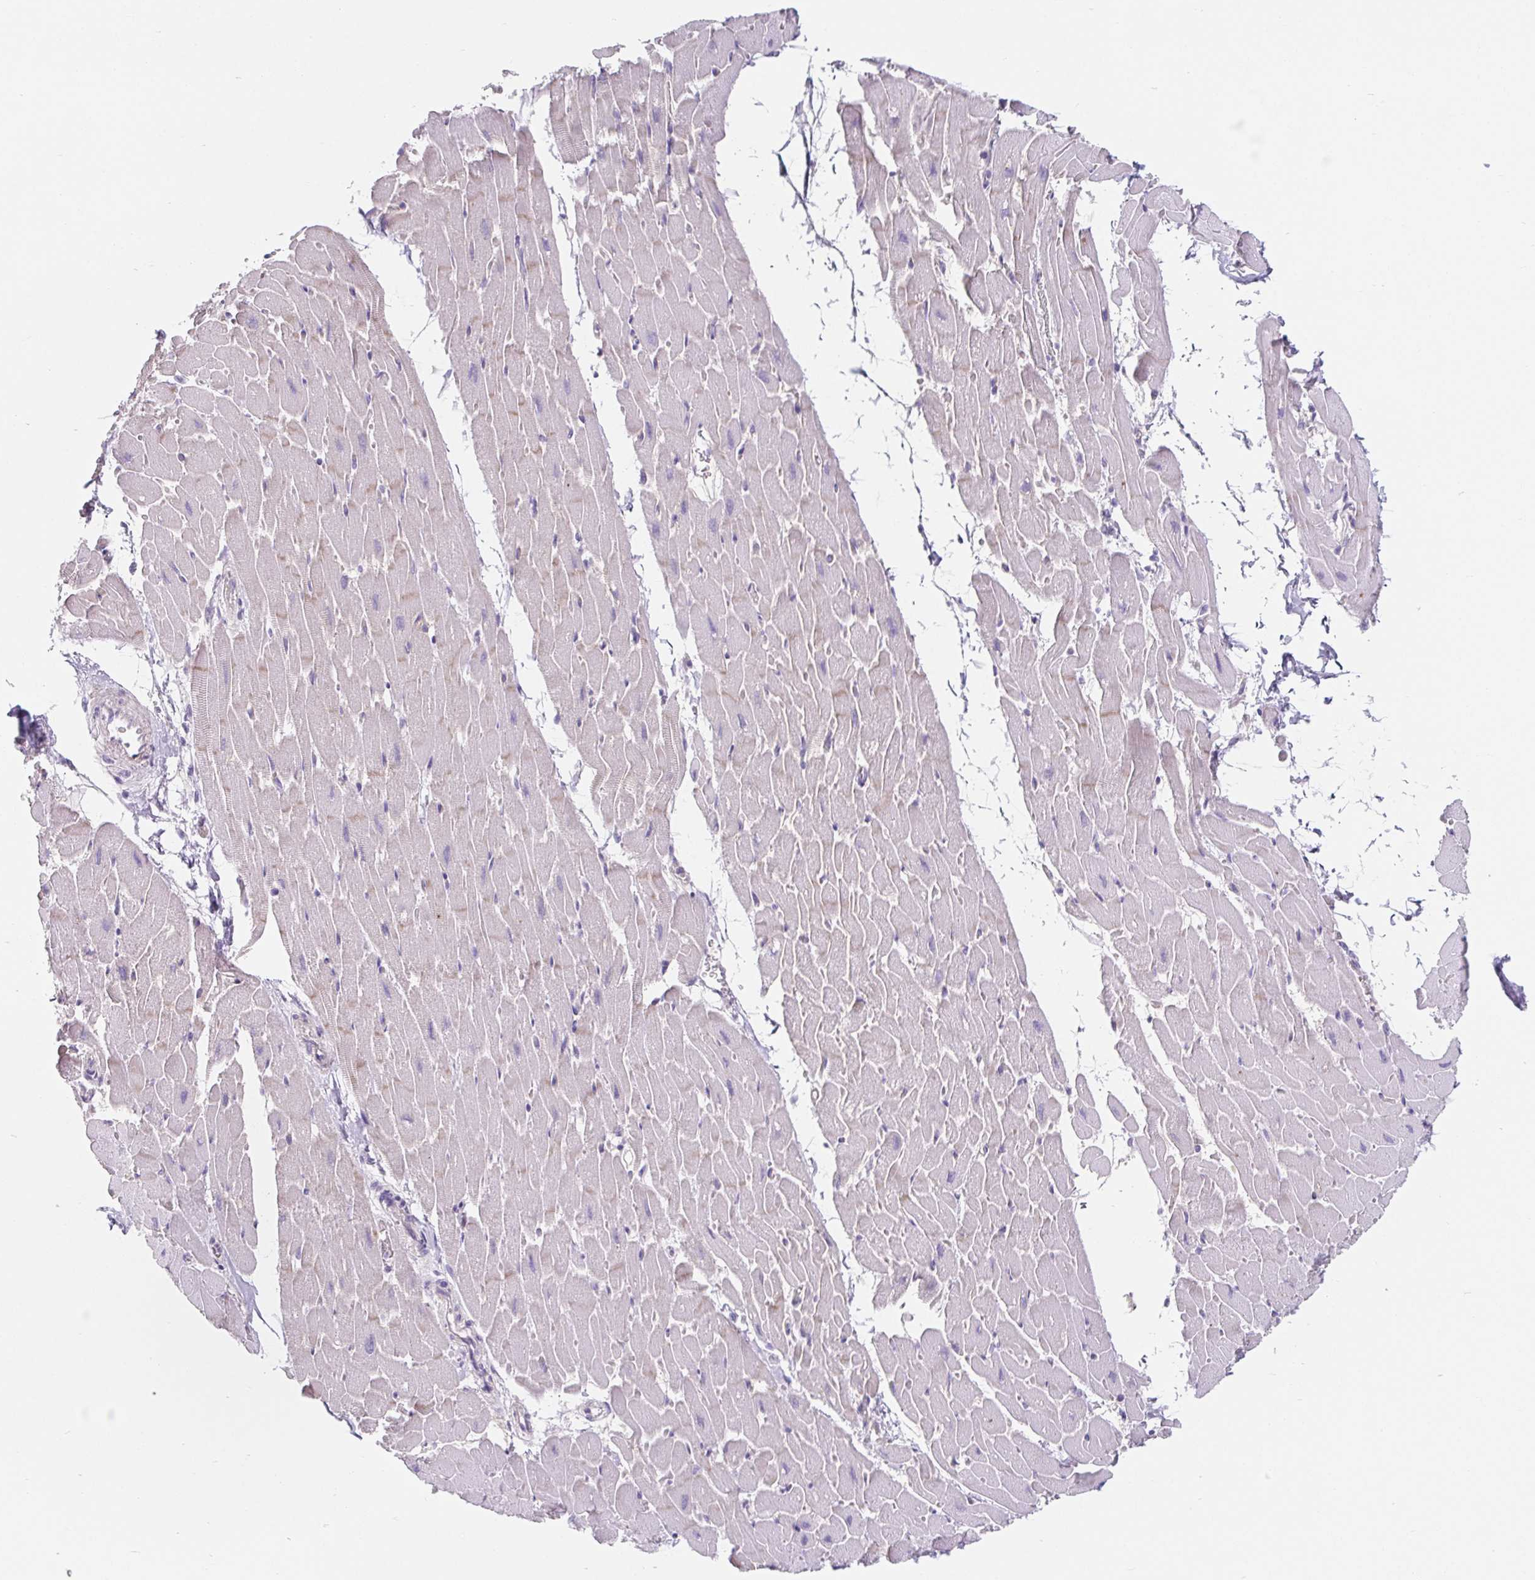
{"staining": {"intensity": "weak", "quantity": "<25%", "location": "cytoplasmic/membranous"}, "tissue": "heart muscle", "cell_type": "Cardiomyocytes", "image_type": "normal", "snomed": [{"axis": "morphology", "description": "Normal tissue, NOS"}, {"axis": "topography", "description": "Heart"}], "caption": "Micrograph shows no protein positivity in cardiomyocytes of benign heart muscle. (Immunohistochemistry (ihc), brightfield microscopy, high magnification).", "gene": "BCAS1", "patient": {"sex": "male", "age": 37}}